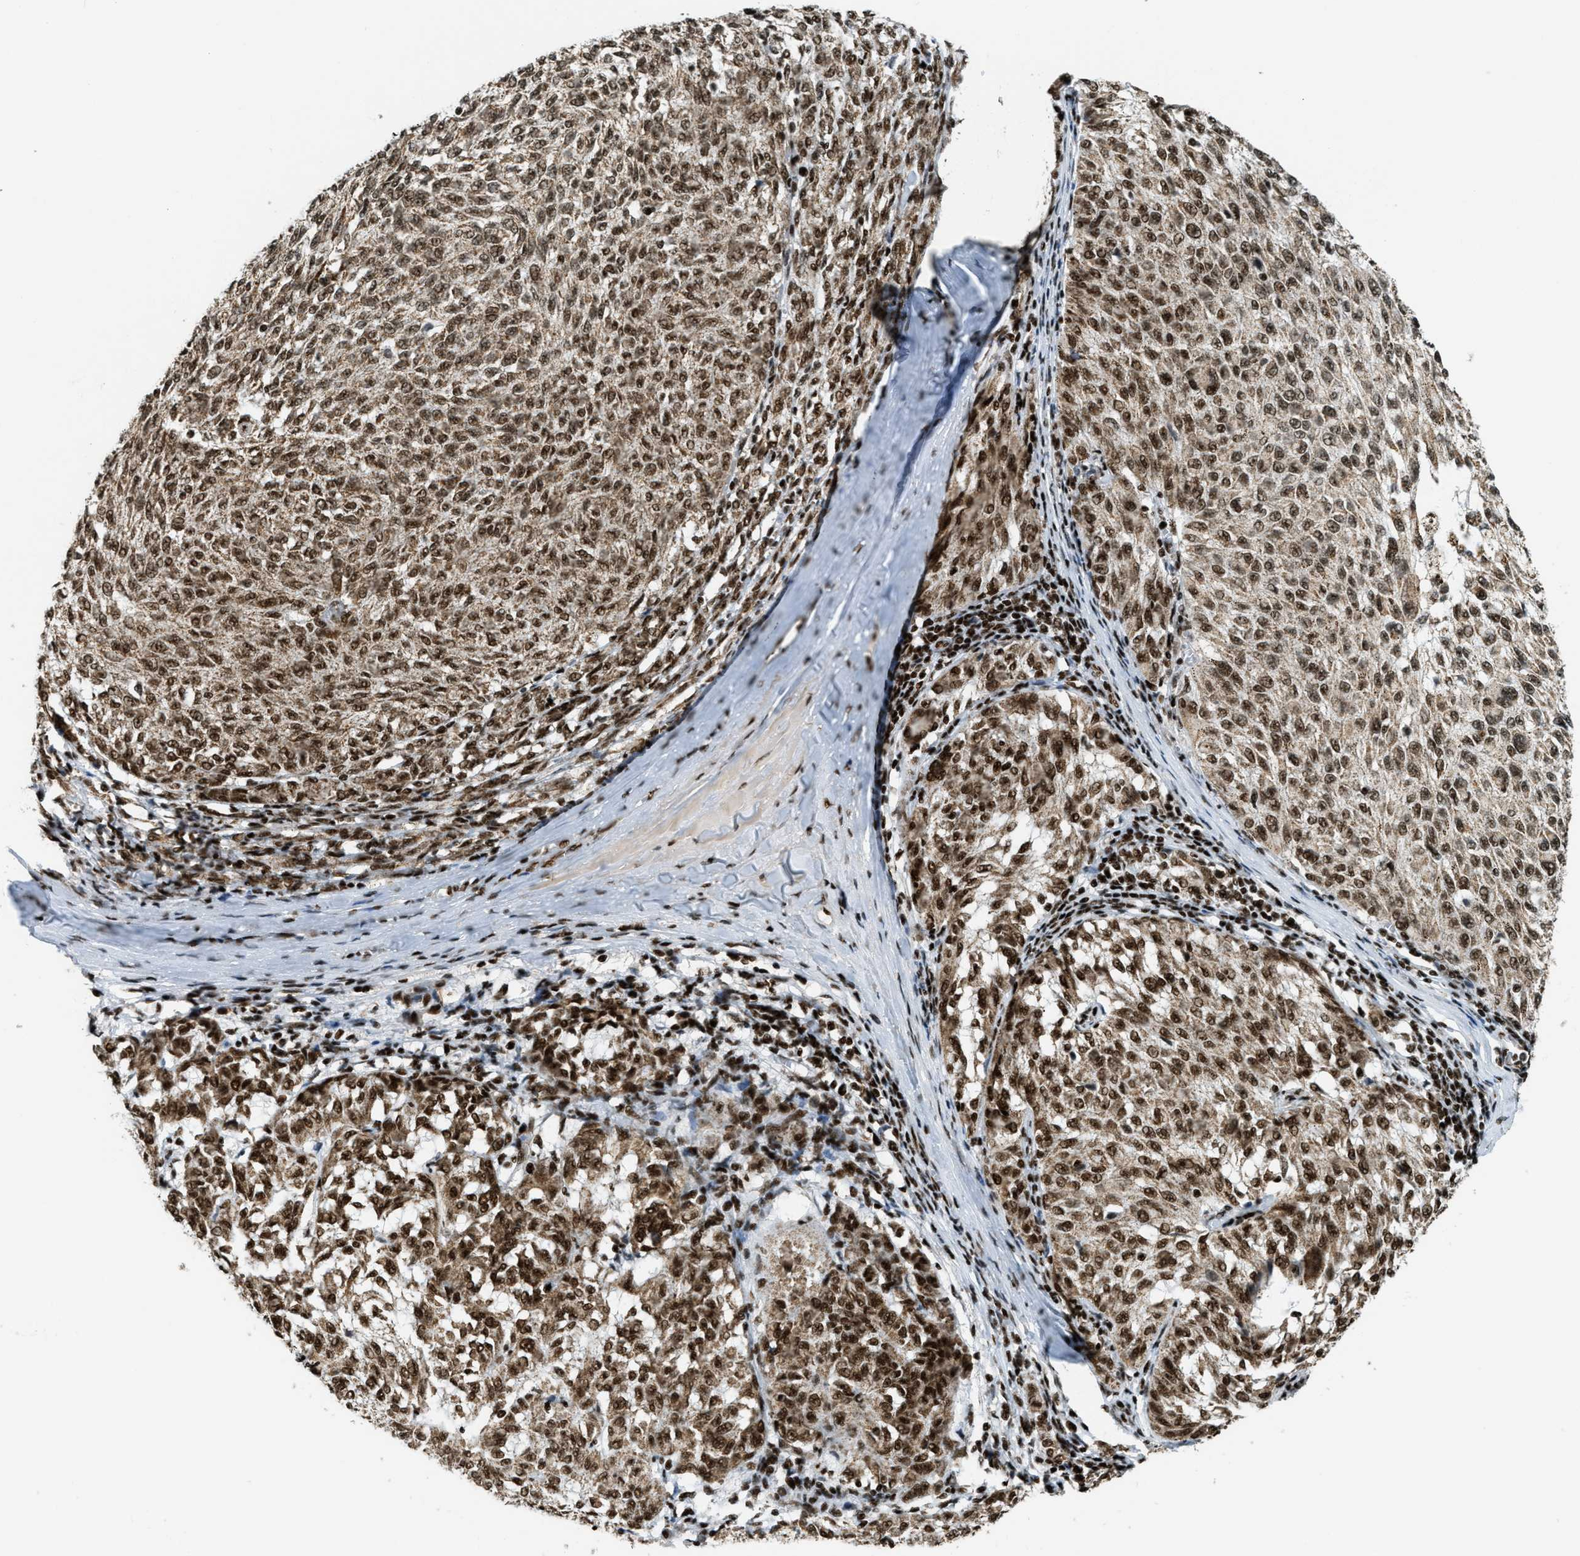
{"staining": {"intensity": "strong", "quantity": ">75%", "location": "cytoplasmic/membranous,nuclear"}, "tissue": "melanoma", "cell_type": "Tumor cells", "image_type": "cancer", "snomed": [{"axis": "morphology", "description": "Malignant melanoma, NOS"}, {"axis": "topography", "description": "Skin"}], "caption": "This micrograph exhibits IHC staining of human melanoma, with high strong cytoplasmic/membranous and nuclear positivity in approximately >75% of tumor cells.", "gene": "GABPB1", "patient": {"sex": "female", "age": 72}}